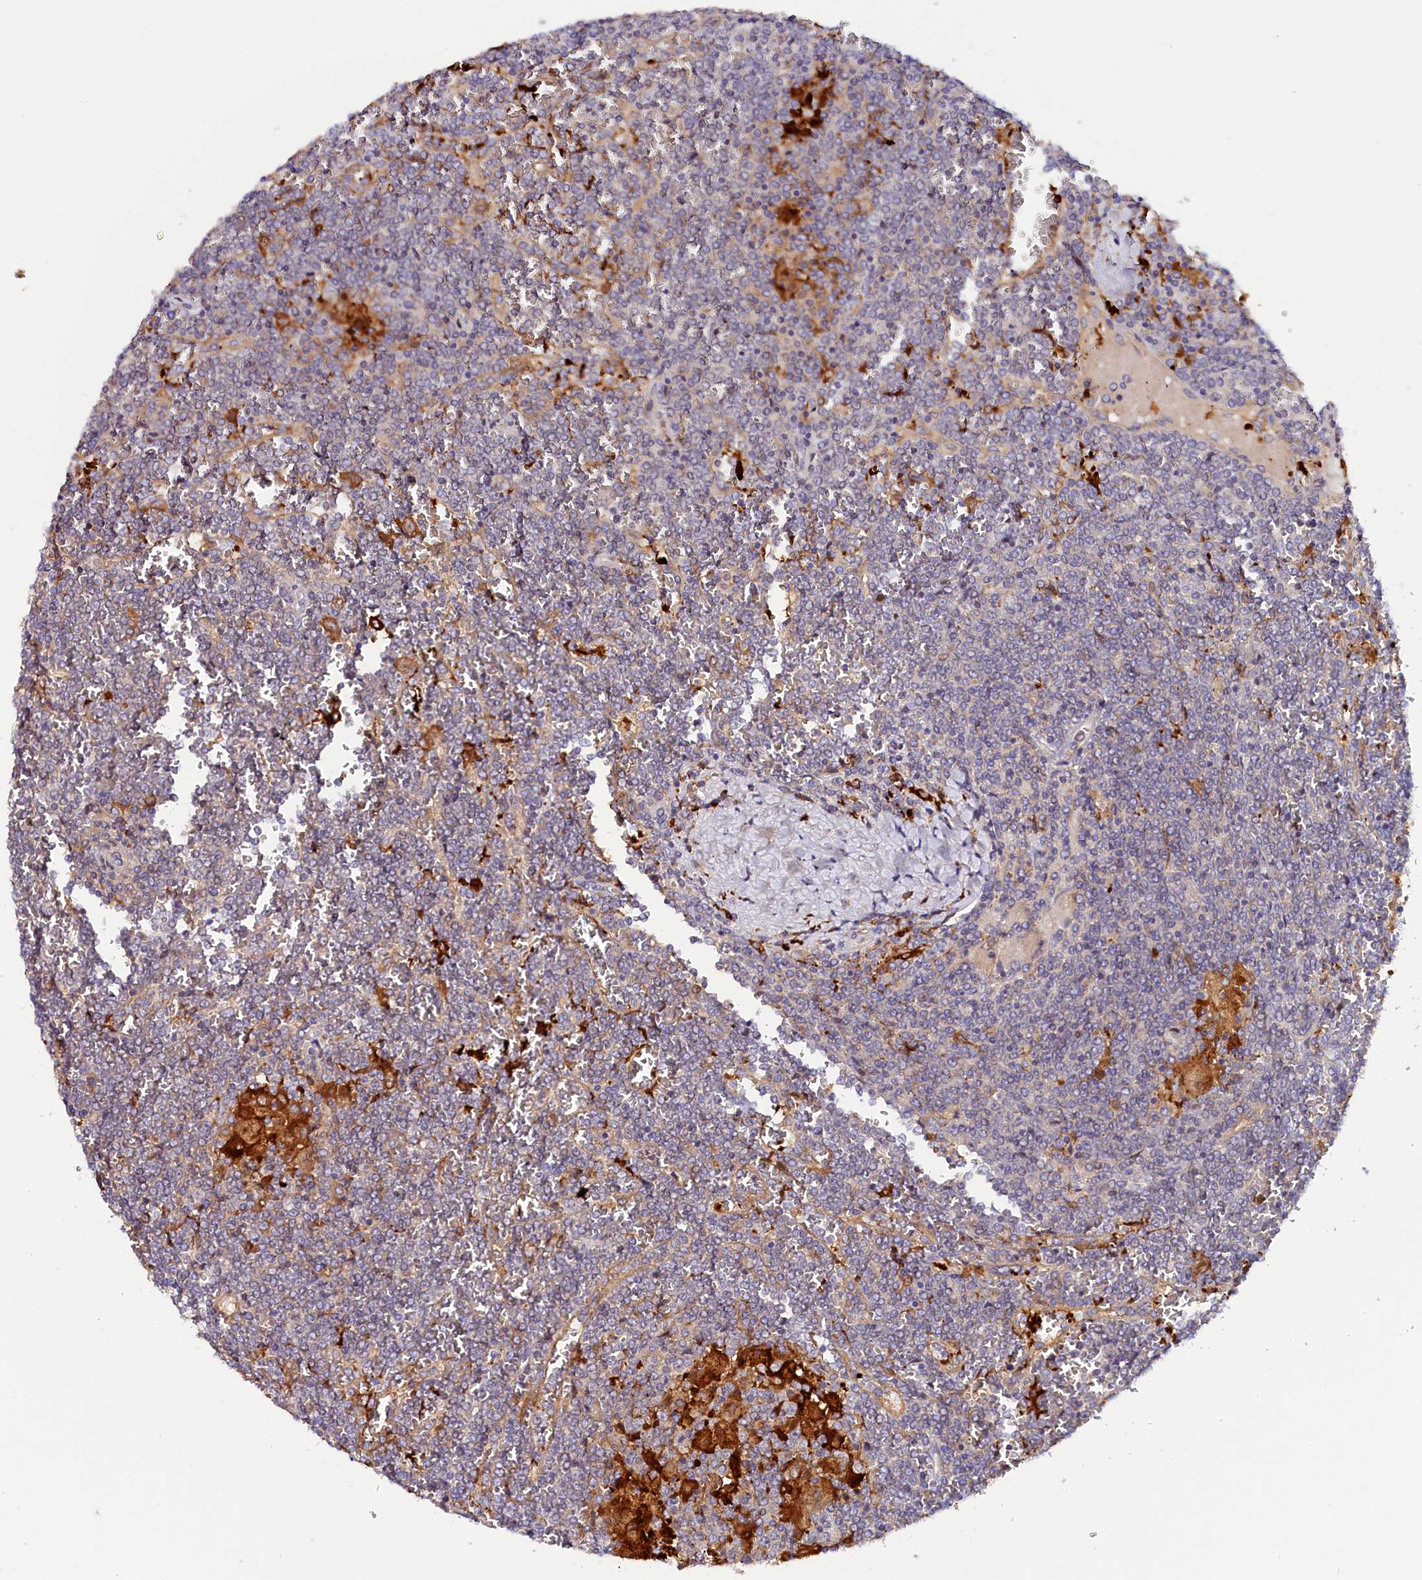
{"staining": {"intensity": "negative", "quantity": "none", "location": "none"}, "tissue": "lymphoma", "cell_type": "Tumor cells", "image_type": "cancer", "snomed": [{"axis": "morphology", "description": "Malignant lymphoma, non-Hodgkin's type, Low grade"}, {"axis": "topography", "description": "Spleen"}], "caption": "The image demonstrates no staining of tumor cells in lymphoma.", "gene": "KATNB1", "patient": {"sex": "female", "age": 19}}